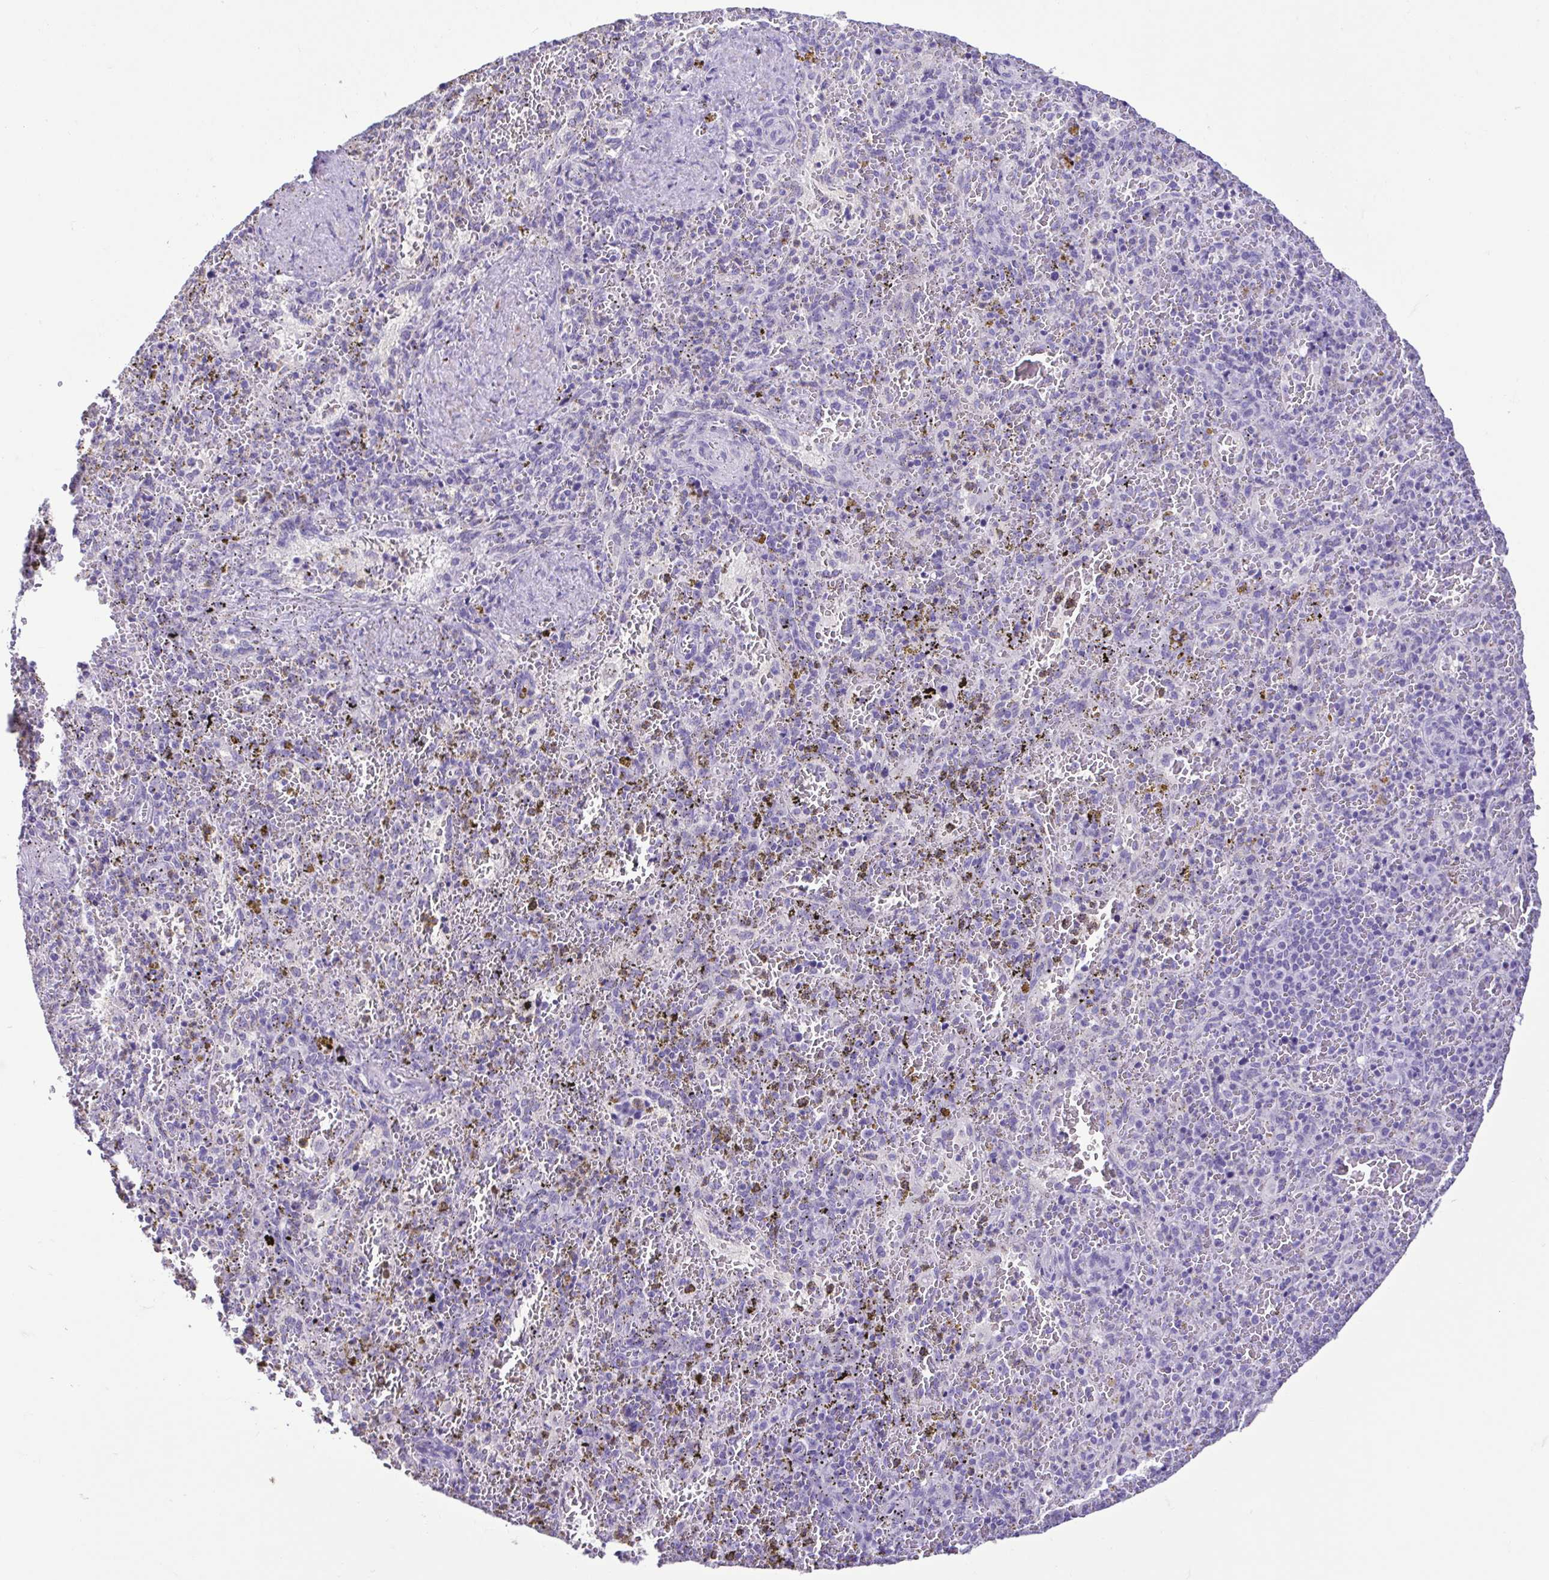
{"staining": {"intensity": "negative", "quantity": "none", "location": "none"}, "tissue": "spleen", "cell_type": "Cells in red pulp", "image_type": "normal", "snomed": [{"axis": "morphology", "description": "Normal tissue, NOS"}, {"axis": "topography", "description": "Spleen"}], "caption": "IHC of normal human spleen demonstrates no expression in cells in red pulp.", "gene": "CBY2", "patient": {"sex": "female", "age": 50}}